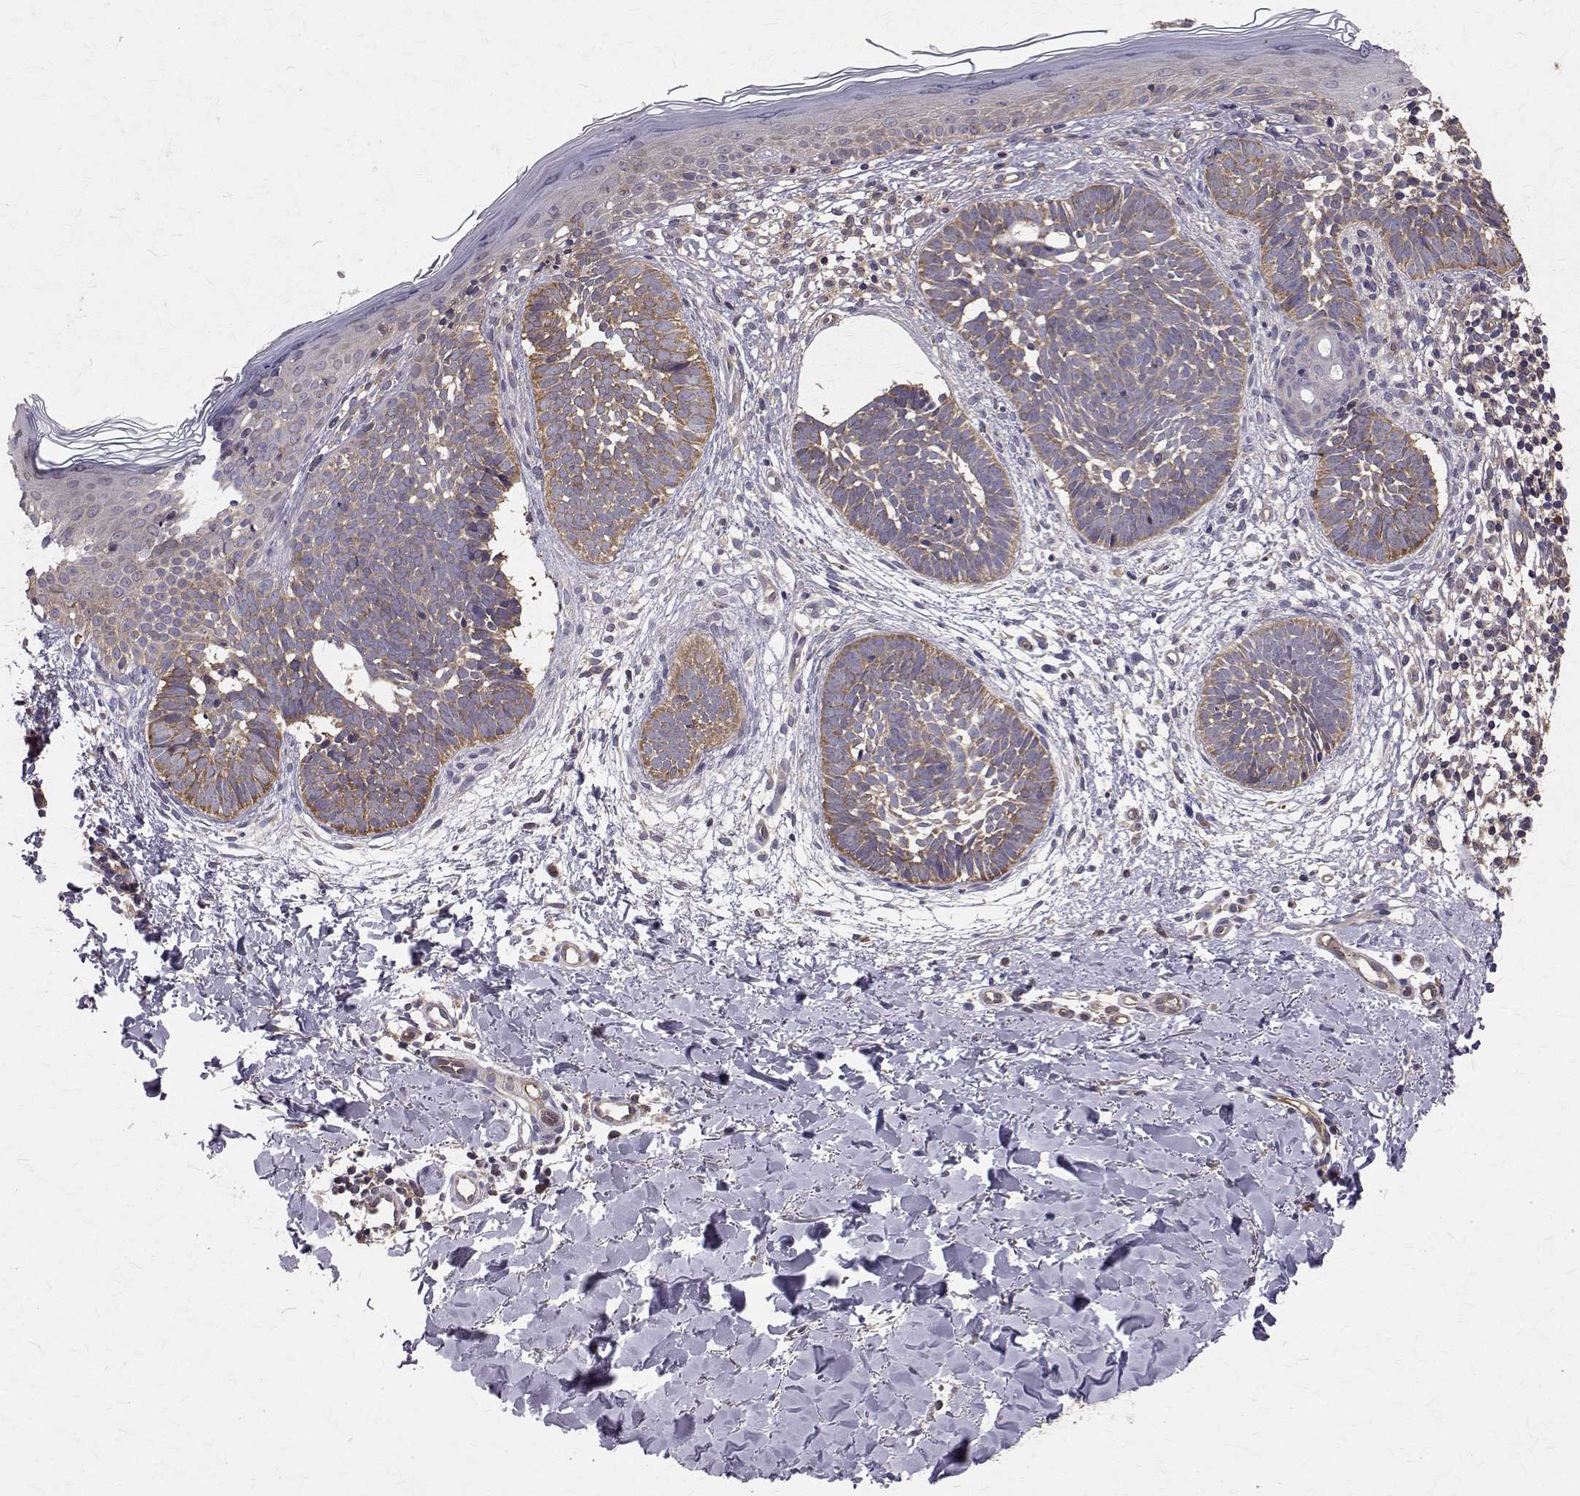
{"staining": {"intensity": "moderate", "quantity": ">75%", "location": "cytoplasmic/membranous"}, "tissue": "skin cancer", "cell_type": "Tumor cells", "image_type": "cancer", "snomed": [{"axis": "morphology", "description": "Basal cell carcinoma"}, {"axis": "topography", "description": "Skin"}], "caption": "This is an image of immunohistochemistry (IHC) staining of skin cancer (basal cell carcinoma), which shows moderate positivity in the cytoplasmic/membranous of tumor cells.", "gene": "FARSB", "patient": {"sex": "female", "age": 51}}